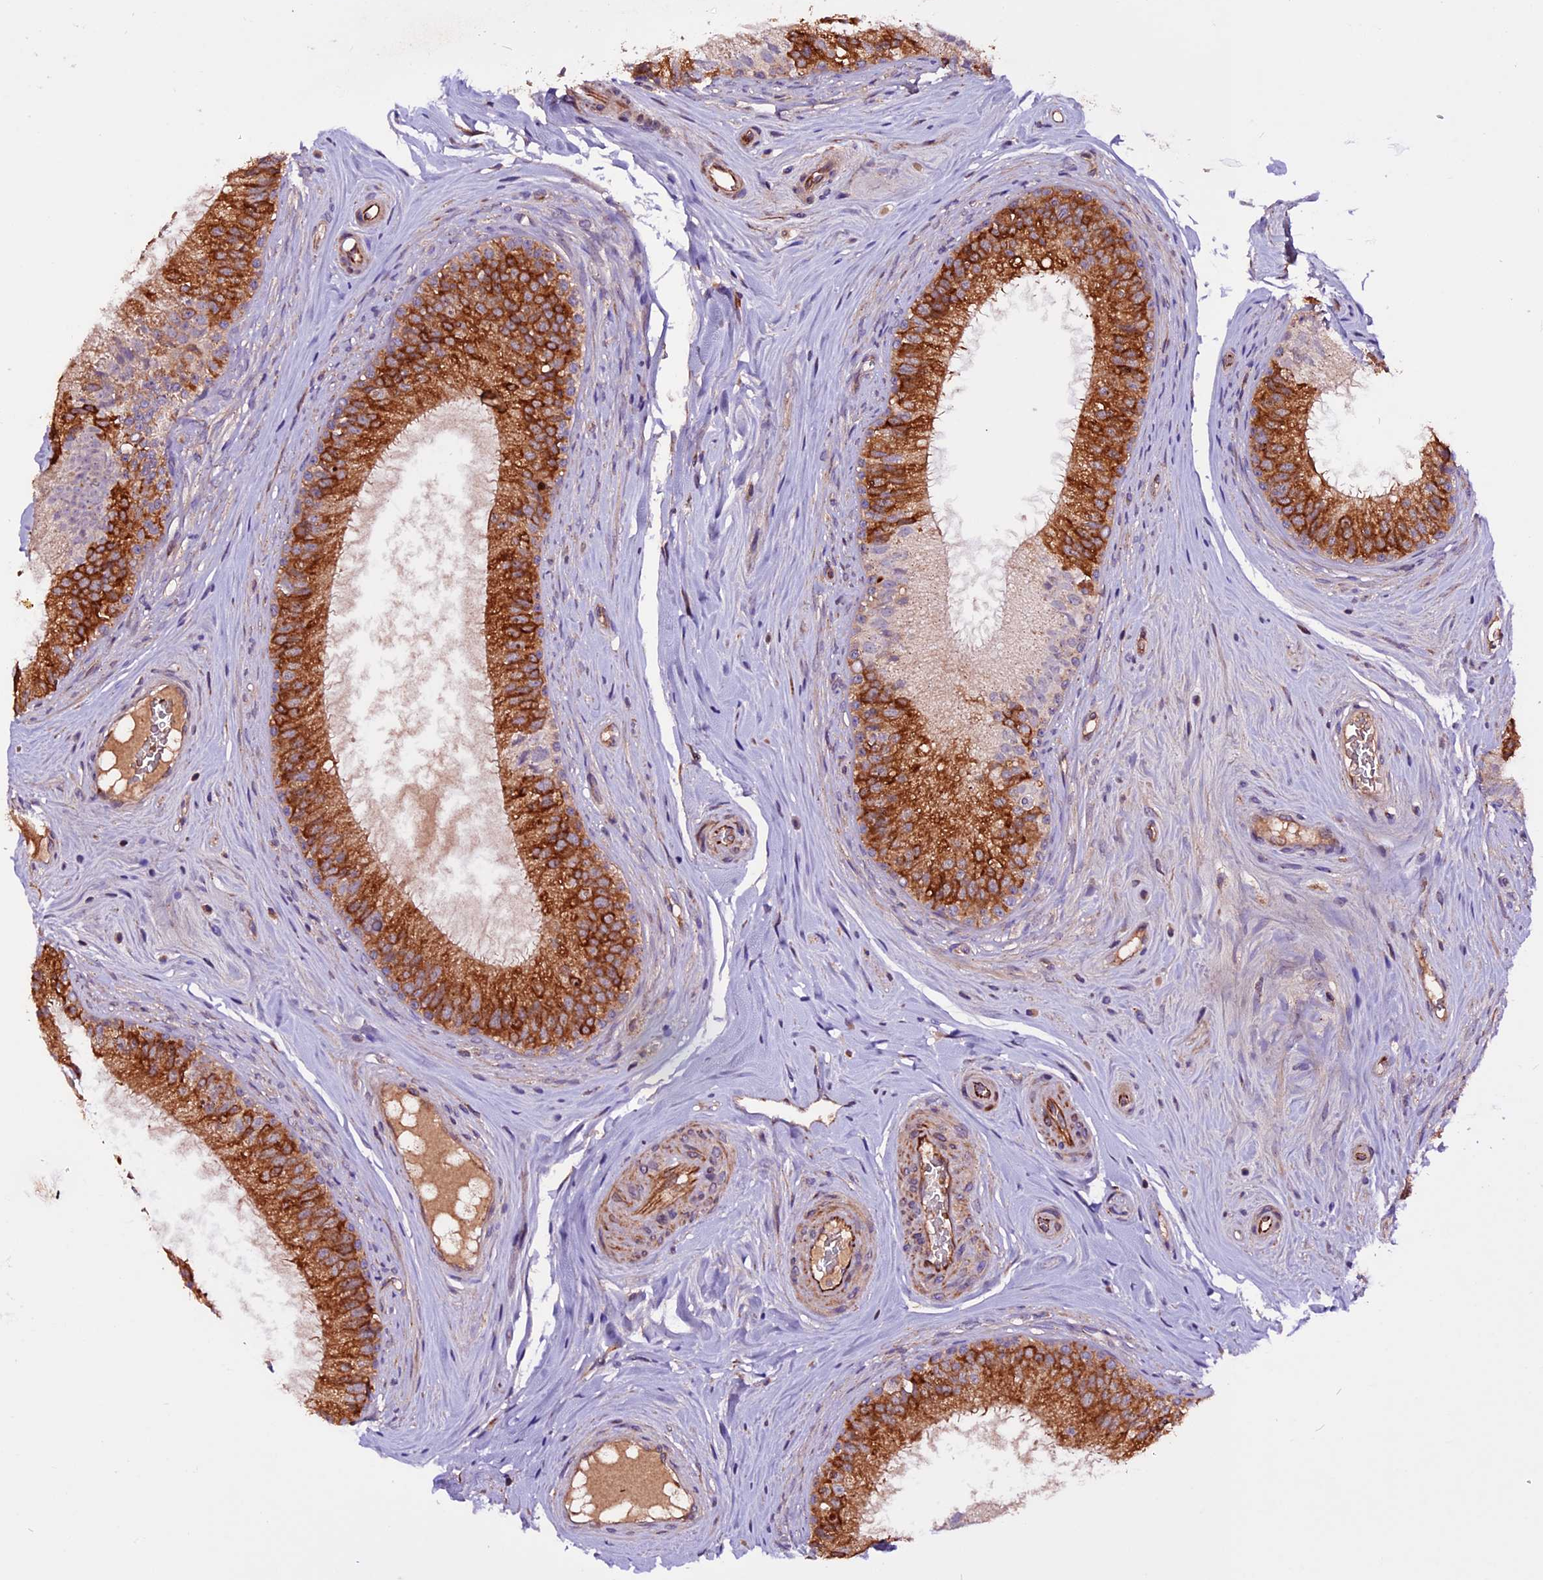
{"staining": {"intensity": "strong", "quantity": "25%-75%", "location": "cytoplasmic/membranous"}, "tissue": "epididymis", "cell_type": "Glandular cells", "image_type": "normal", "snomed": [{"axis": "morphology", "description": "Normal tissue, NOS"}, {"axis": "topography", "description": "Epididymis"}], "caption": "A micrograph of epididymis stained for a protein displays strong cytoplasmic/membranous brown staining in glandular cells. (Stains: DAB (3,3'-diaminobenzidine) in brown, nuclei in blue, Microscopy: brightfield microscopy at high magnification).", "gene": "RINL", "patient": {"sex": "male", "age": 33}}